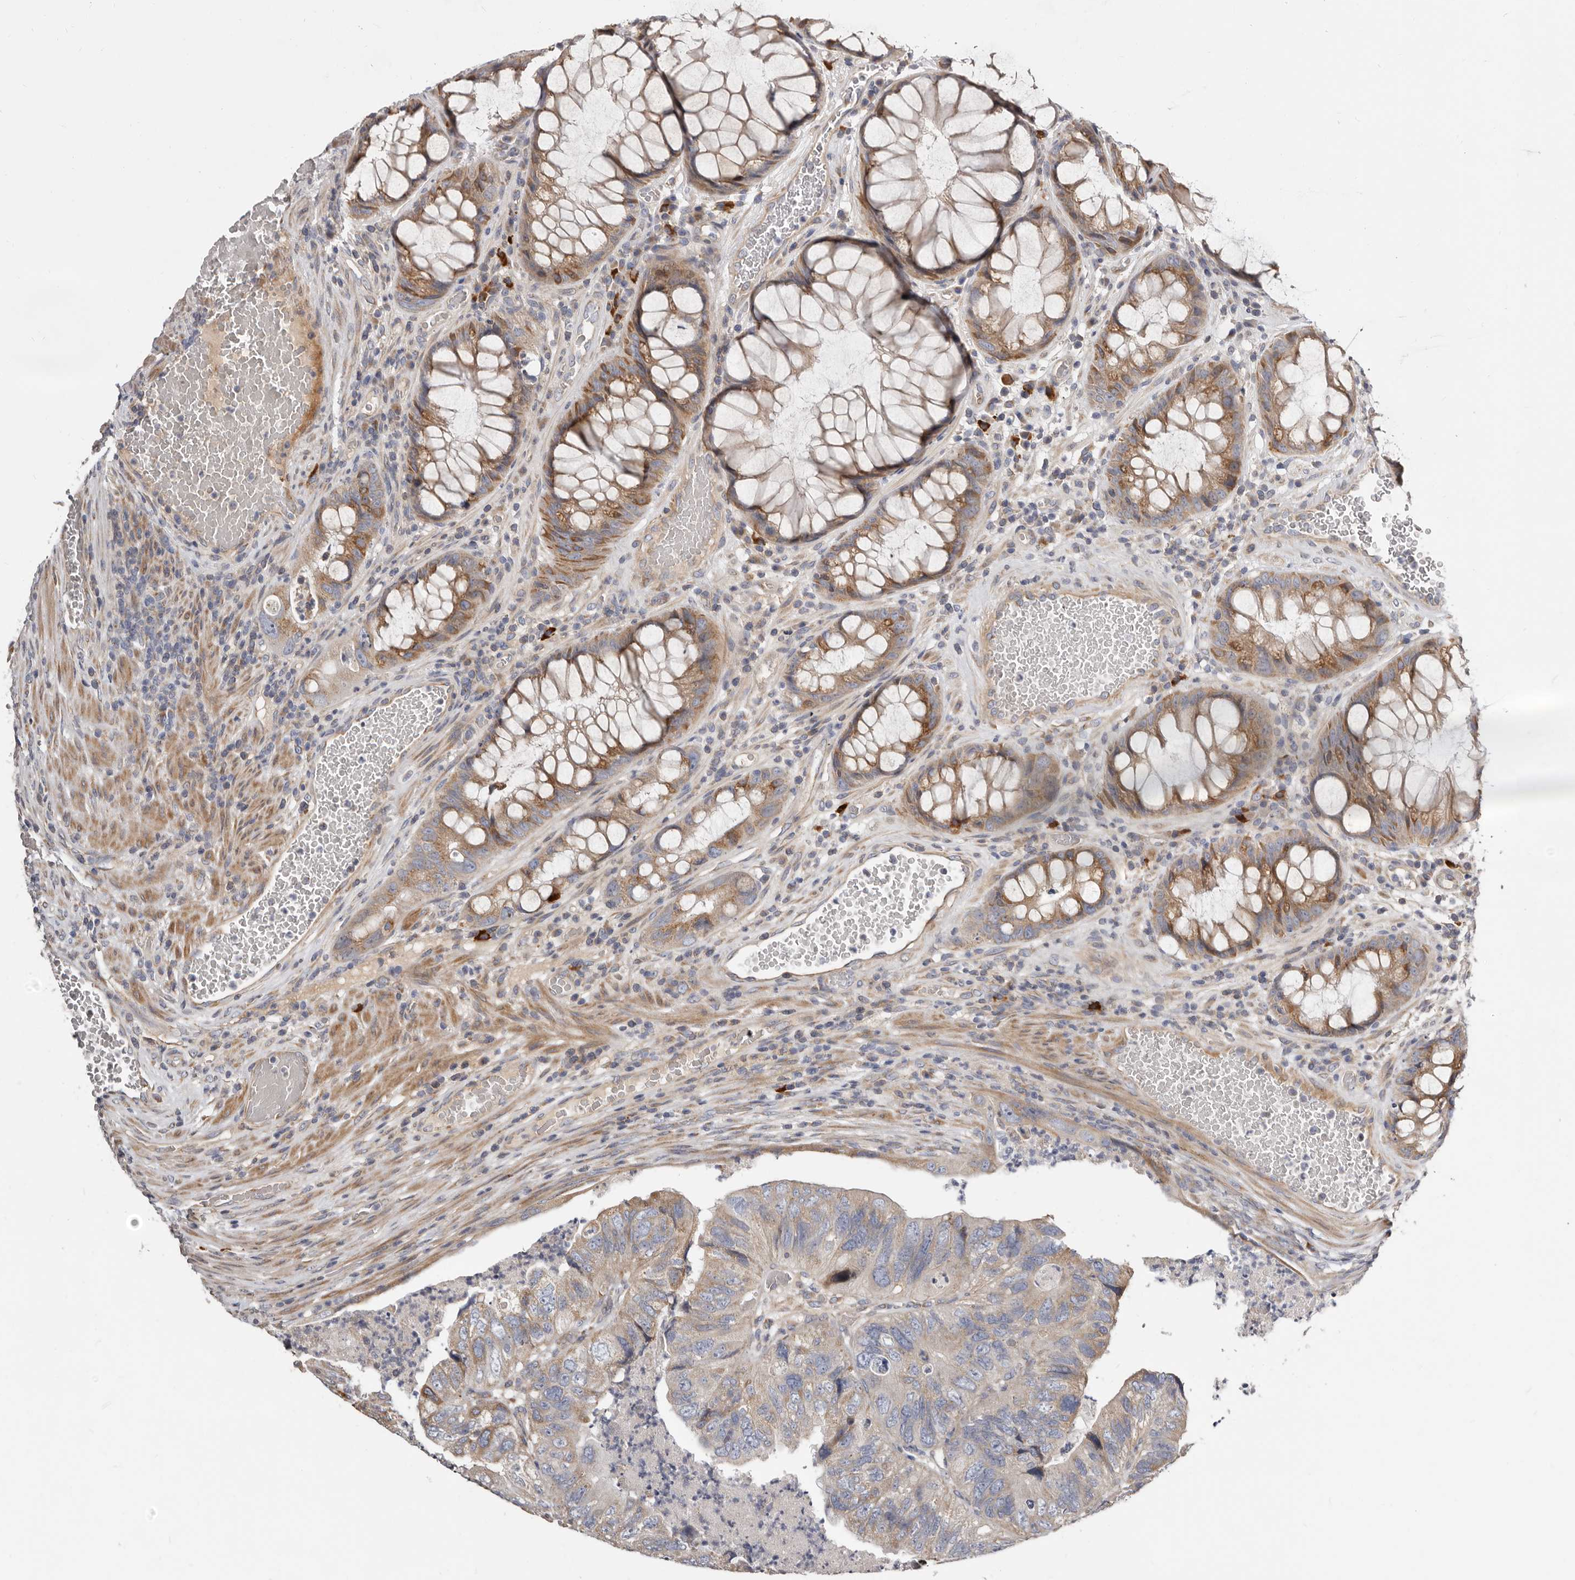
{"staining": {"intensity": "weak", "quantity": "25%-75%", "location": "cytoplasmic/membranous"}, "tissue": "colorectal cancer", "cell_type": "Tumor cells", "image_type": "cancer", "snomed": [{"axis": "morphology", "description": "Adenocarcinoma, NOS"}, {"axis": "topography", "description": "Rectum"}], "caption": "Protein staining displays weak cytoplasmic/membranous expression in approximately 25%-75% of tumor cells in colorectal cancer (adenocarcinoma).", "gene": "ASIC5", "patient": {"sex": "male", "age": 63}}